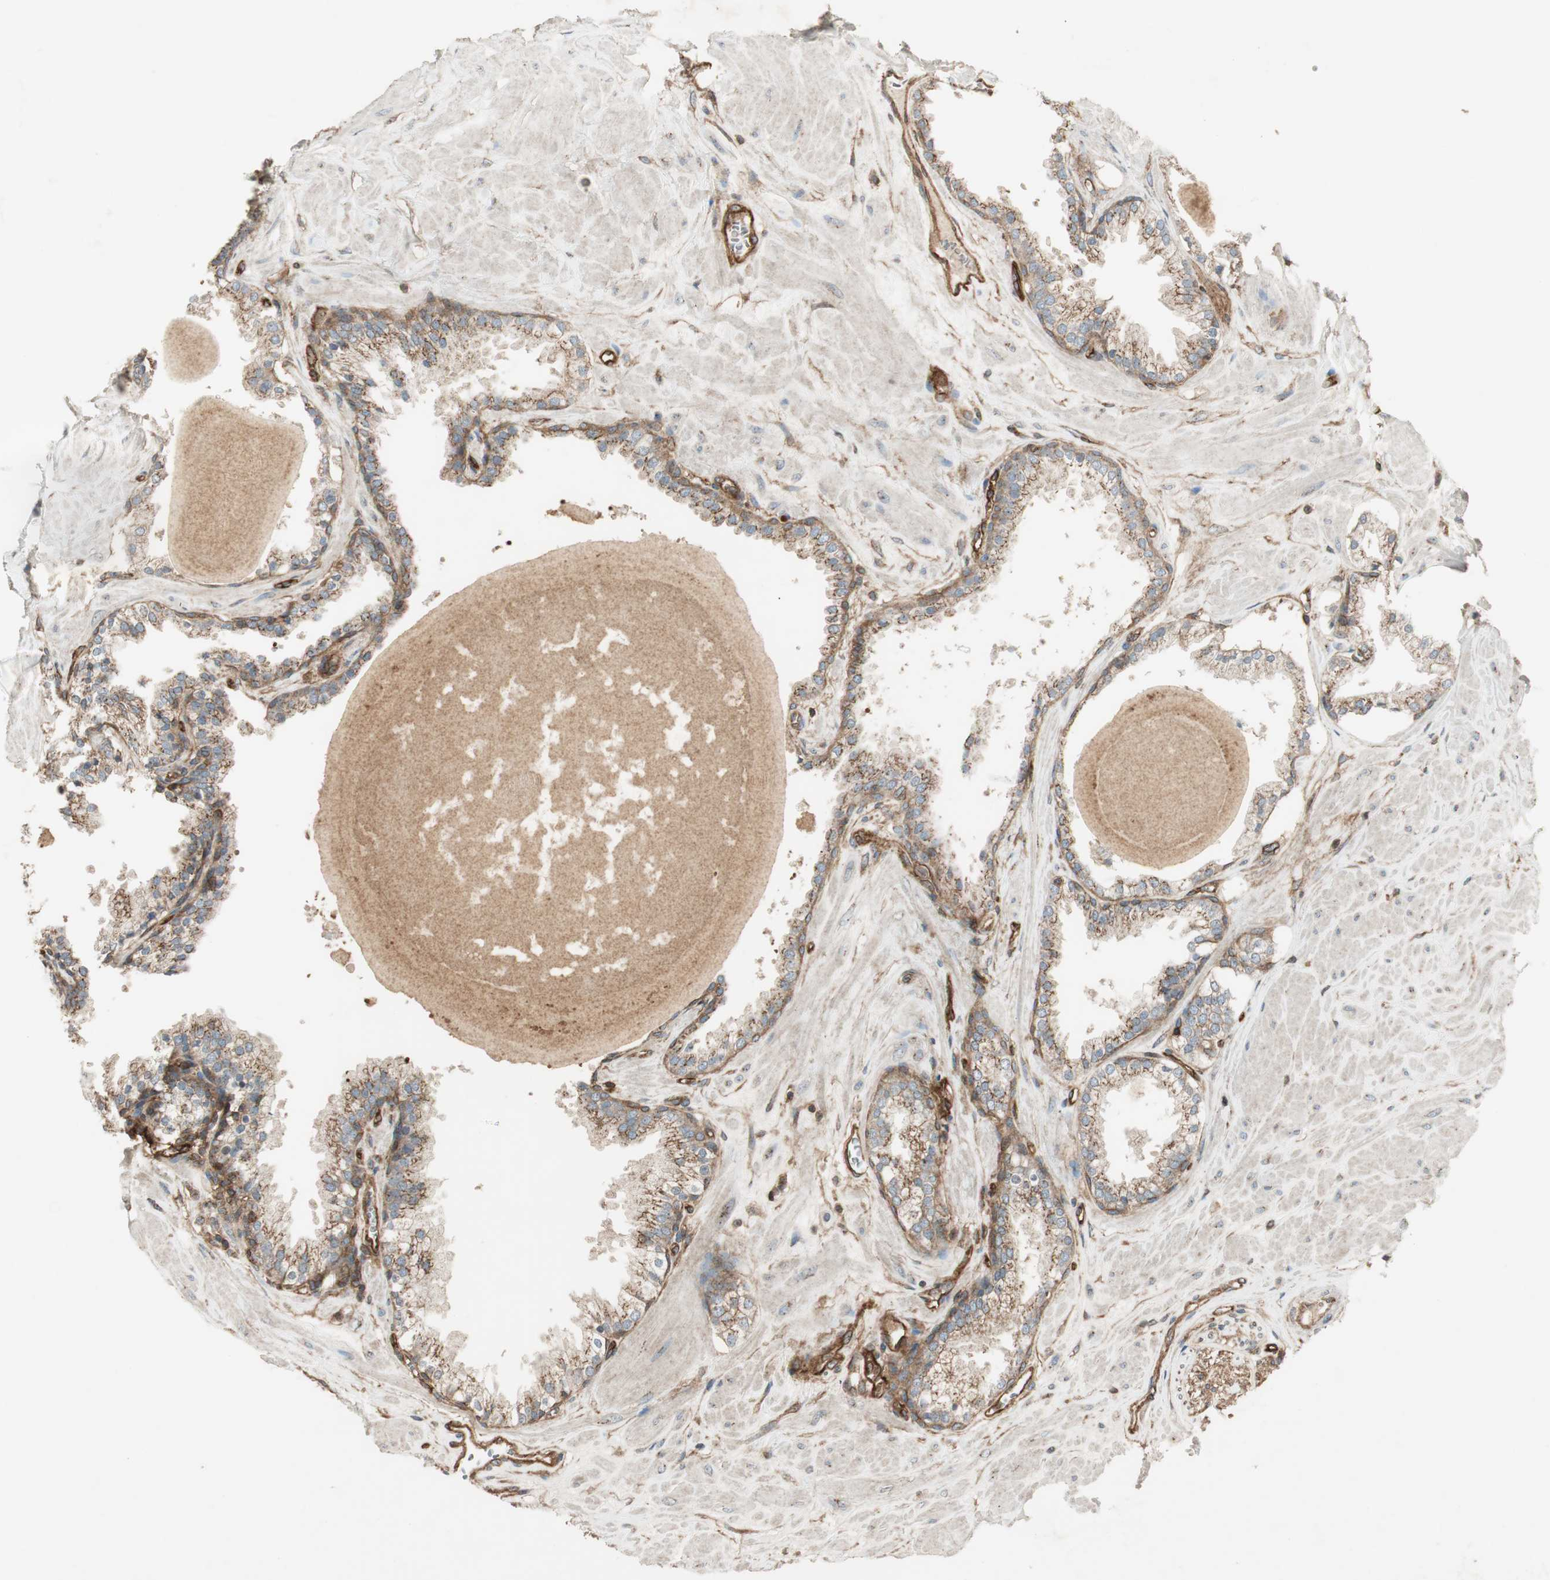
{"staining": {"intensity": "moderate", "quantity": ">75%", "location": "cytoplasmic/membranous"}, "tissue": "prostate", "cell_type": "Glandular cells", "image_type": "normal", "snomed": [{"axis": "morphology", "description": "Normal tissue, NOS"}, {"axis": "topography", "description": "Prostate"}], "caption": "Immunohistochemical staining of benign prostate reveals medium levels of moderate cytoplasmic/membranous expression in about >75% of glandular cells. (DAB = brown stain, brightfield microscopy at high magnification).", "gene": "BTN3A3", "patient": {"sex": "male", "age": 51}}